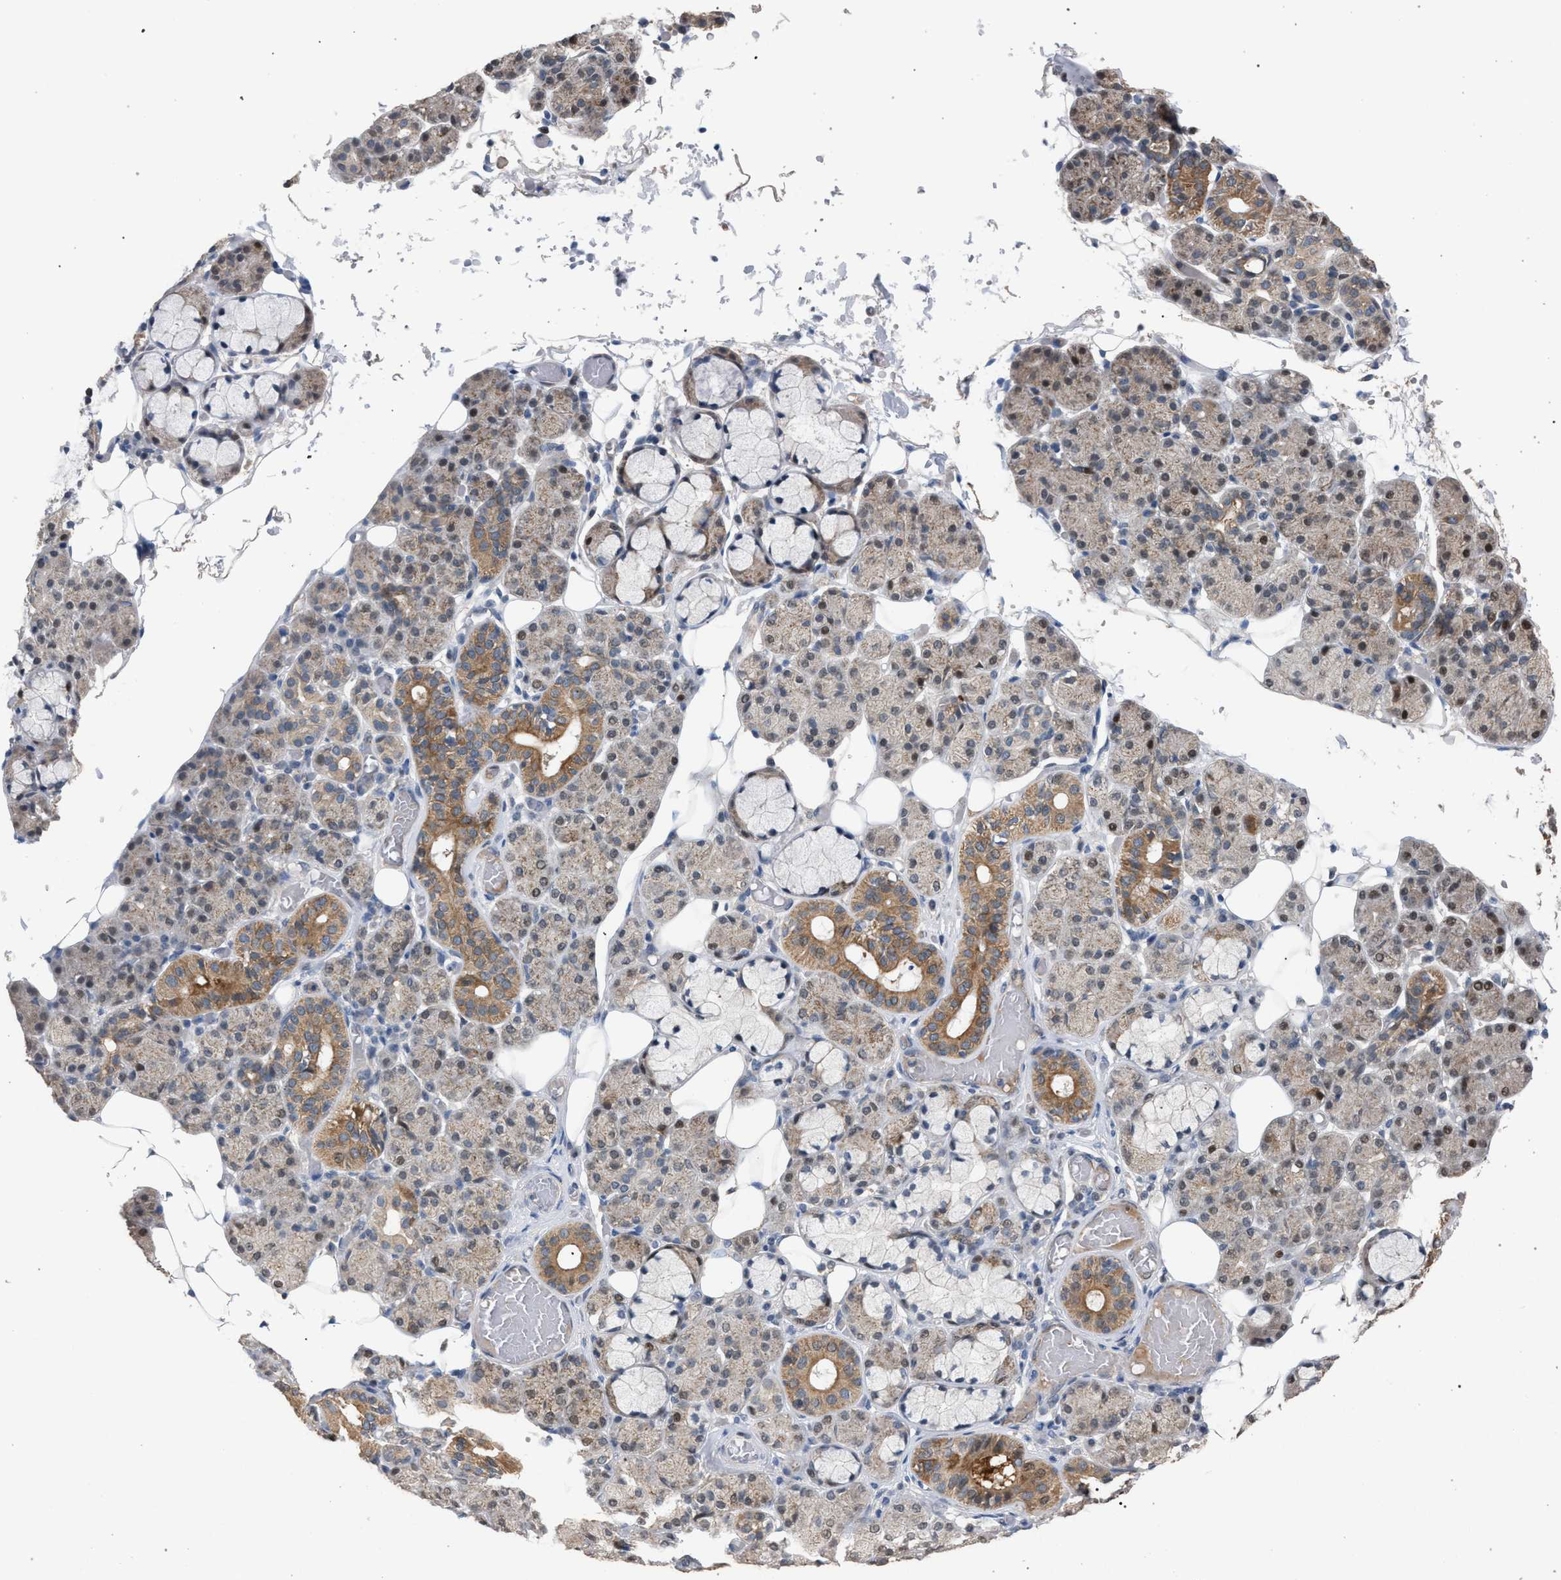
{"staining": {"intensity": "moderate", "quantity": "<25%", "location": "cytoplasmic/membranous"}, "tissue": "salivary gland", "cell_type": "Glandular cells", "image_type": "normal", "snomed": [{"axis": "morphology", "description": "Normal tissue, NOS"}, {"axis": "topography", "description": "Salivary gland"}], "caption": "Brown immunohistochemical staining in normal salivary gland exhibits moderate cytoplasmic/membranous positivity in about <25% of glandular cells. The staining was performed using DAB (3,3'-diaminobenzidine) to visualize the protein expression in brown, while the nuclei were stained in blue with hematoxylin (Magnification: 20x).", "gene": "TECPR1", "patient": {"sex": "male", "age": 63}}